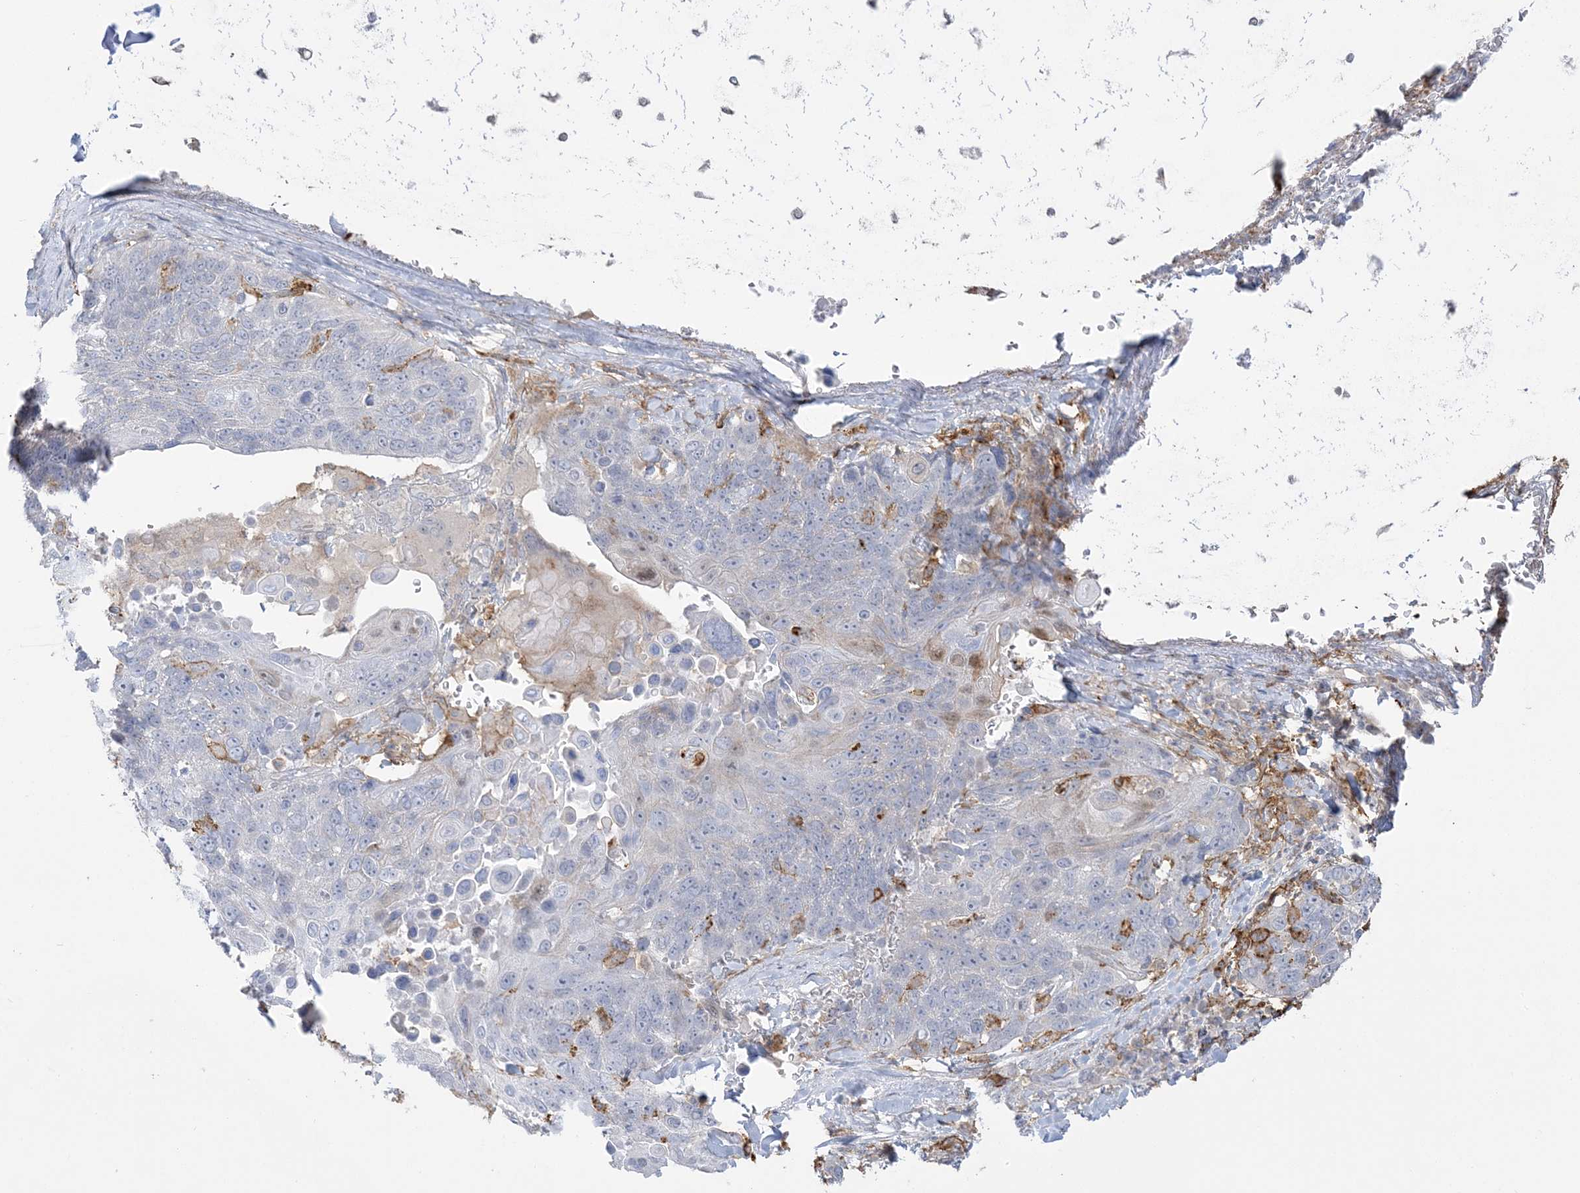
{"staining": {"intensity": "negative", "quantity": "none", "location": "none"}, "tissue": "lung cancer", "cell_type": "Tumor cells", "image_type": "cancer", "snomed": [{"axis": "morphology", "description": "Squamous cell carcinoma, NOS"}, {"axis": "topography", "description": "Lung"}], "caption": "The immunohistochemistry (IHC) image has no significant expression in tumor cells of lung cancer tissue. (DAB (3,3'-diaminobenzidine) immunohistochemistry visualized using brightfield microscopy, high magnification).", "gene": "HAAO", "patient": {"sex": "male", "age": 66}}